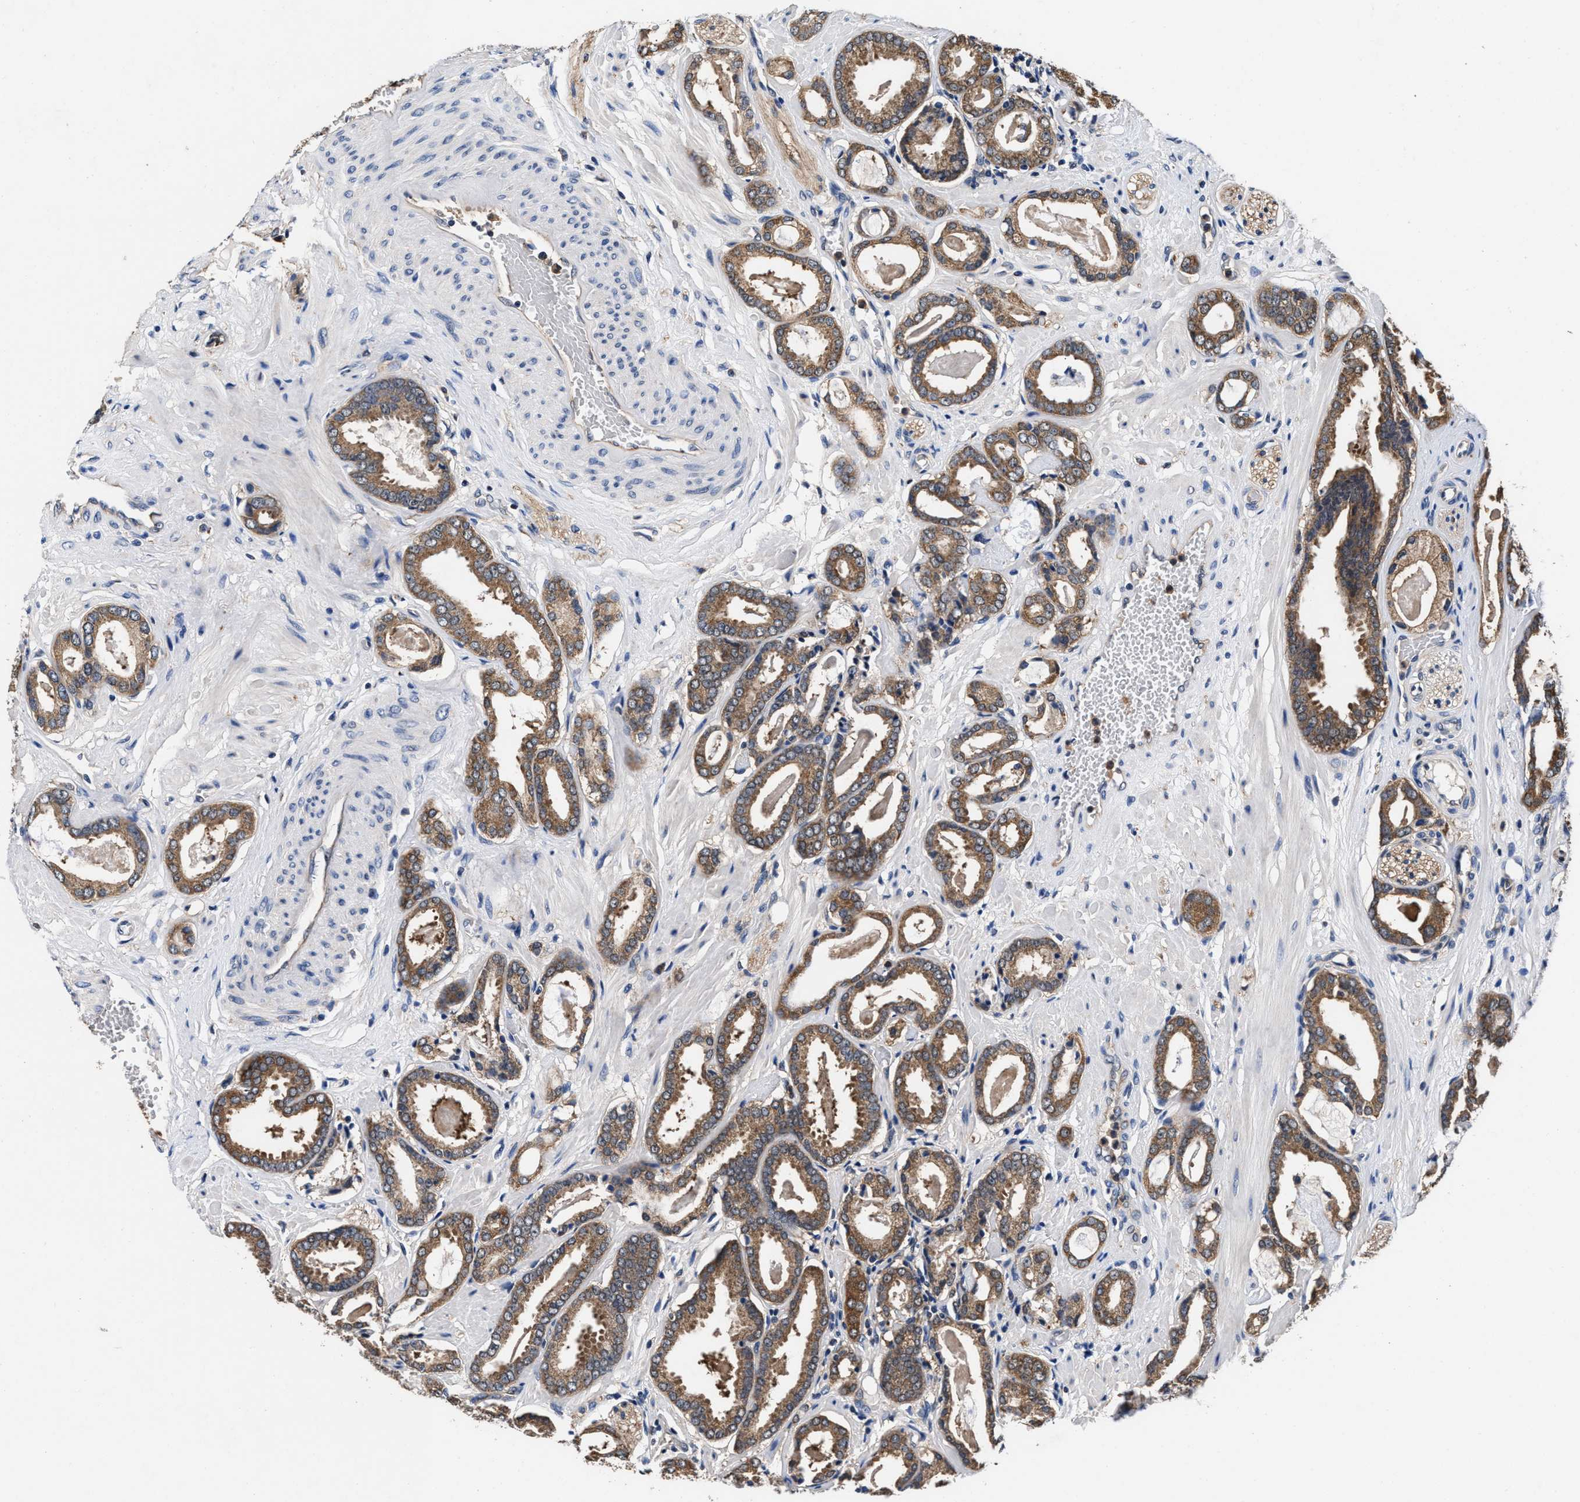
{"staining": {"intensity": "moderate", "quantity": ">75%", "location": "cytoplasmic/membranous"}, "tissue": "prostate cancer", "cell_type": "Tumor cells", "image_type": "cancer", "snomed": [{"axis": "morphology", "description": "Adenocarcinoma, Low grade"}, {"axis": "topography", "description": "Prostate"}], "caption": "Prostate low-grade adenocarcinoma tissue exhibits moderate cytoplasmic/membranous expression in approximately >75% of tumor cells The staining was performed using DAB (3,3'-diaminobenzidine) to visualize the protein expression in brown, while the nuclei were stained in blue with hematoxylin (Magnification: 20x).", "gene": "ACLY", "patient": {"sex": "male", "age": 53}}